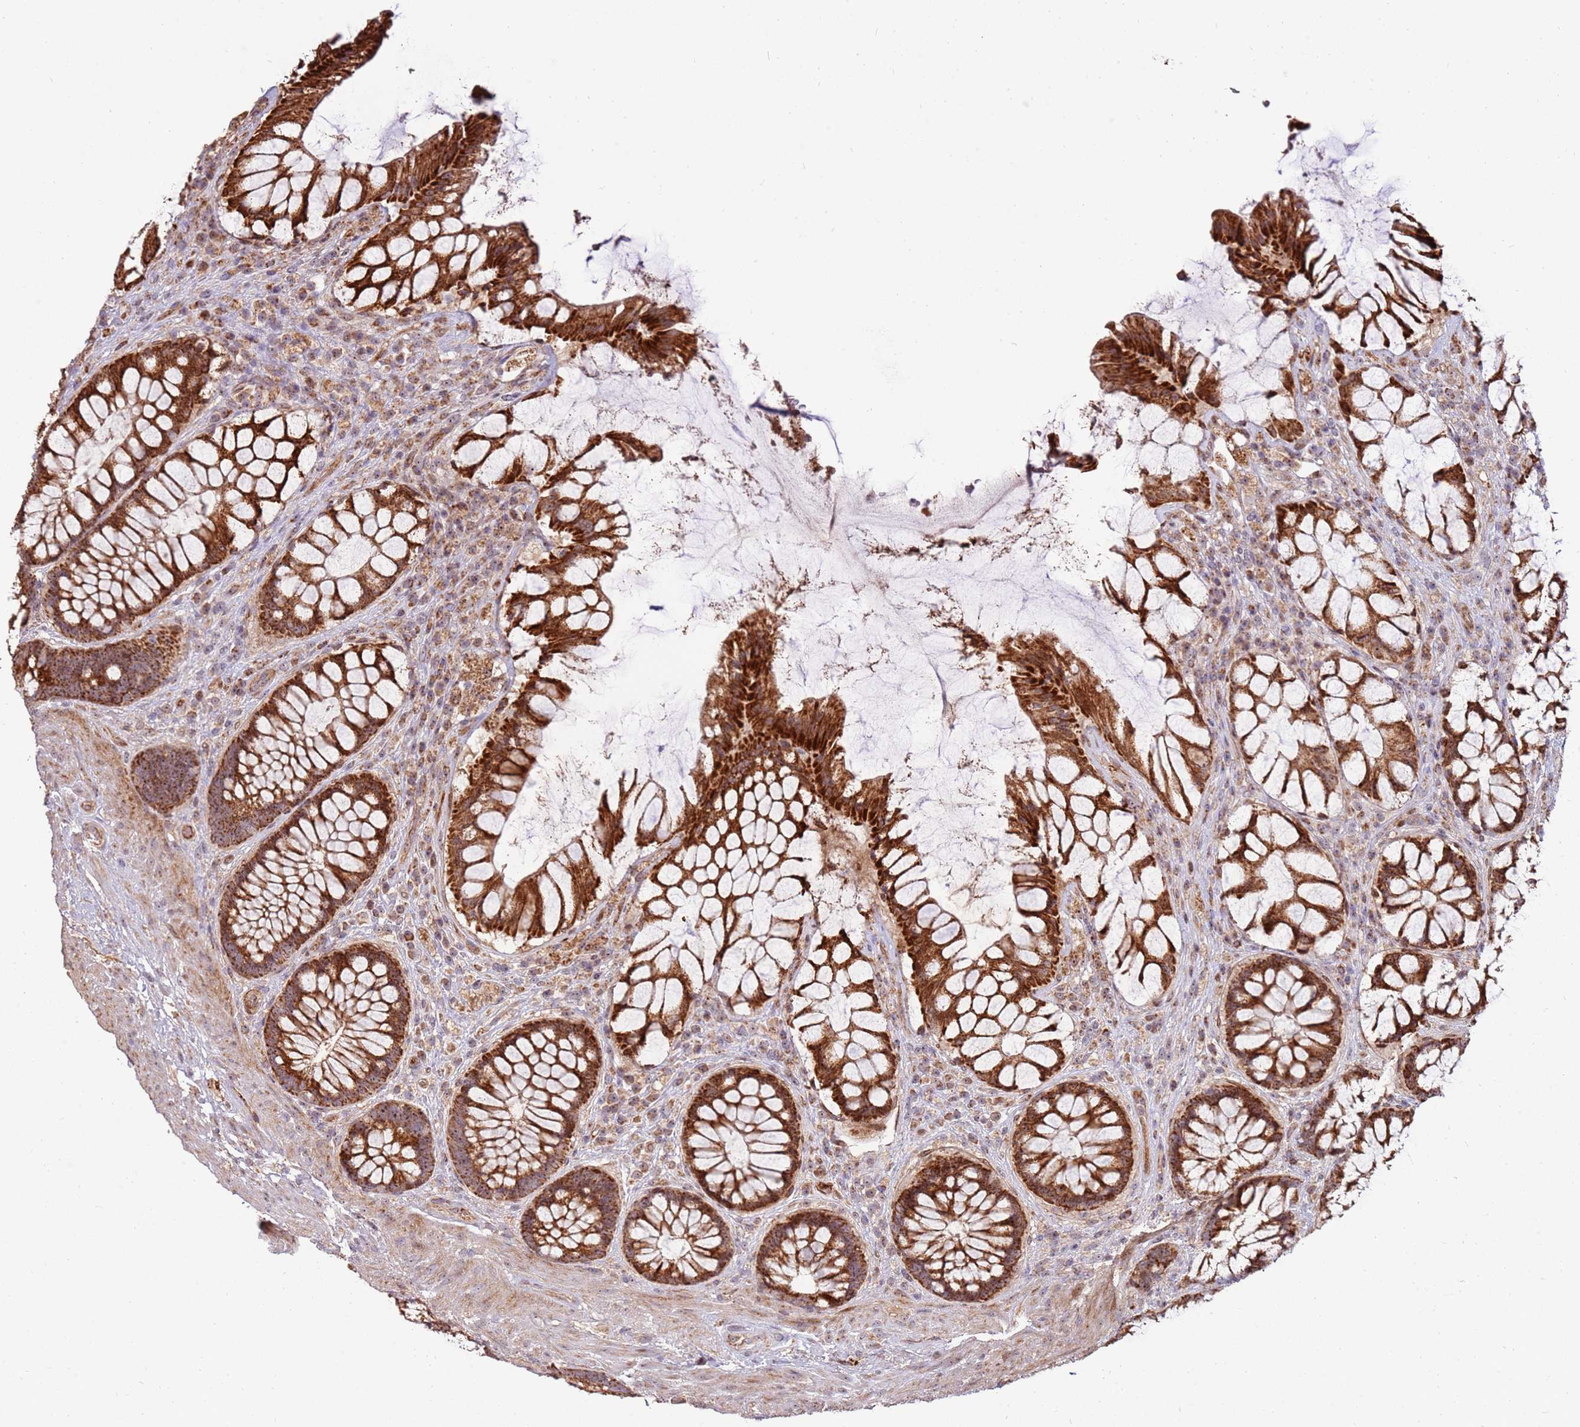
{"staining": {"intensity": "strong", "quantity": ">75%", "location": "cytoplasmic/membranous,nuclear"}, "tissue": "rectum", "cell_type": "Glandular cells", "image_type": "normal", "snomed": [{"axis": "morphology", "description": "Normal tissue, NOS"}, {"axis": "topography", "description": "Rectum"}], "caption": "Protein staining displays strong cytoplasmic/membranous,nuclear positivity in approximately >75% of glandular cells in benign rectum. (brown staining indicates protein expression, while blue staining denotes nuclei).", "gene": "KIF25", "patient": {"sex": "female", "age": 58}}